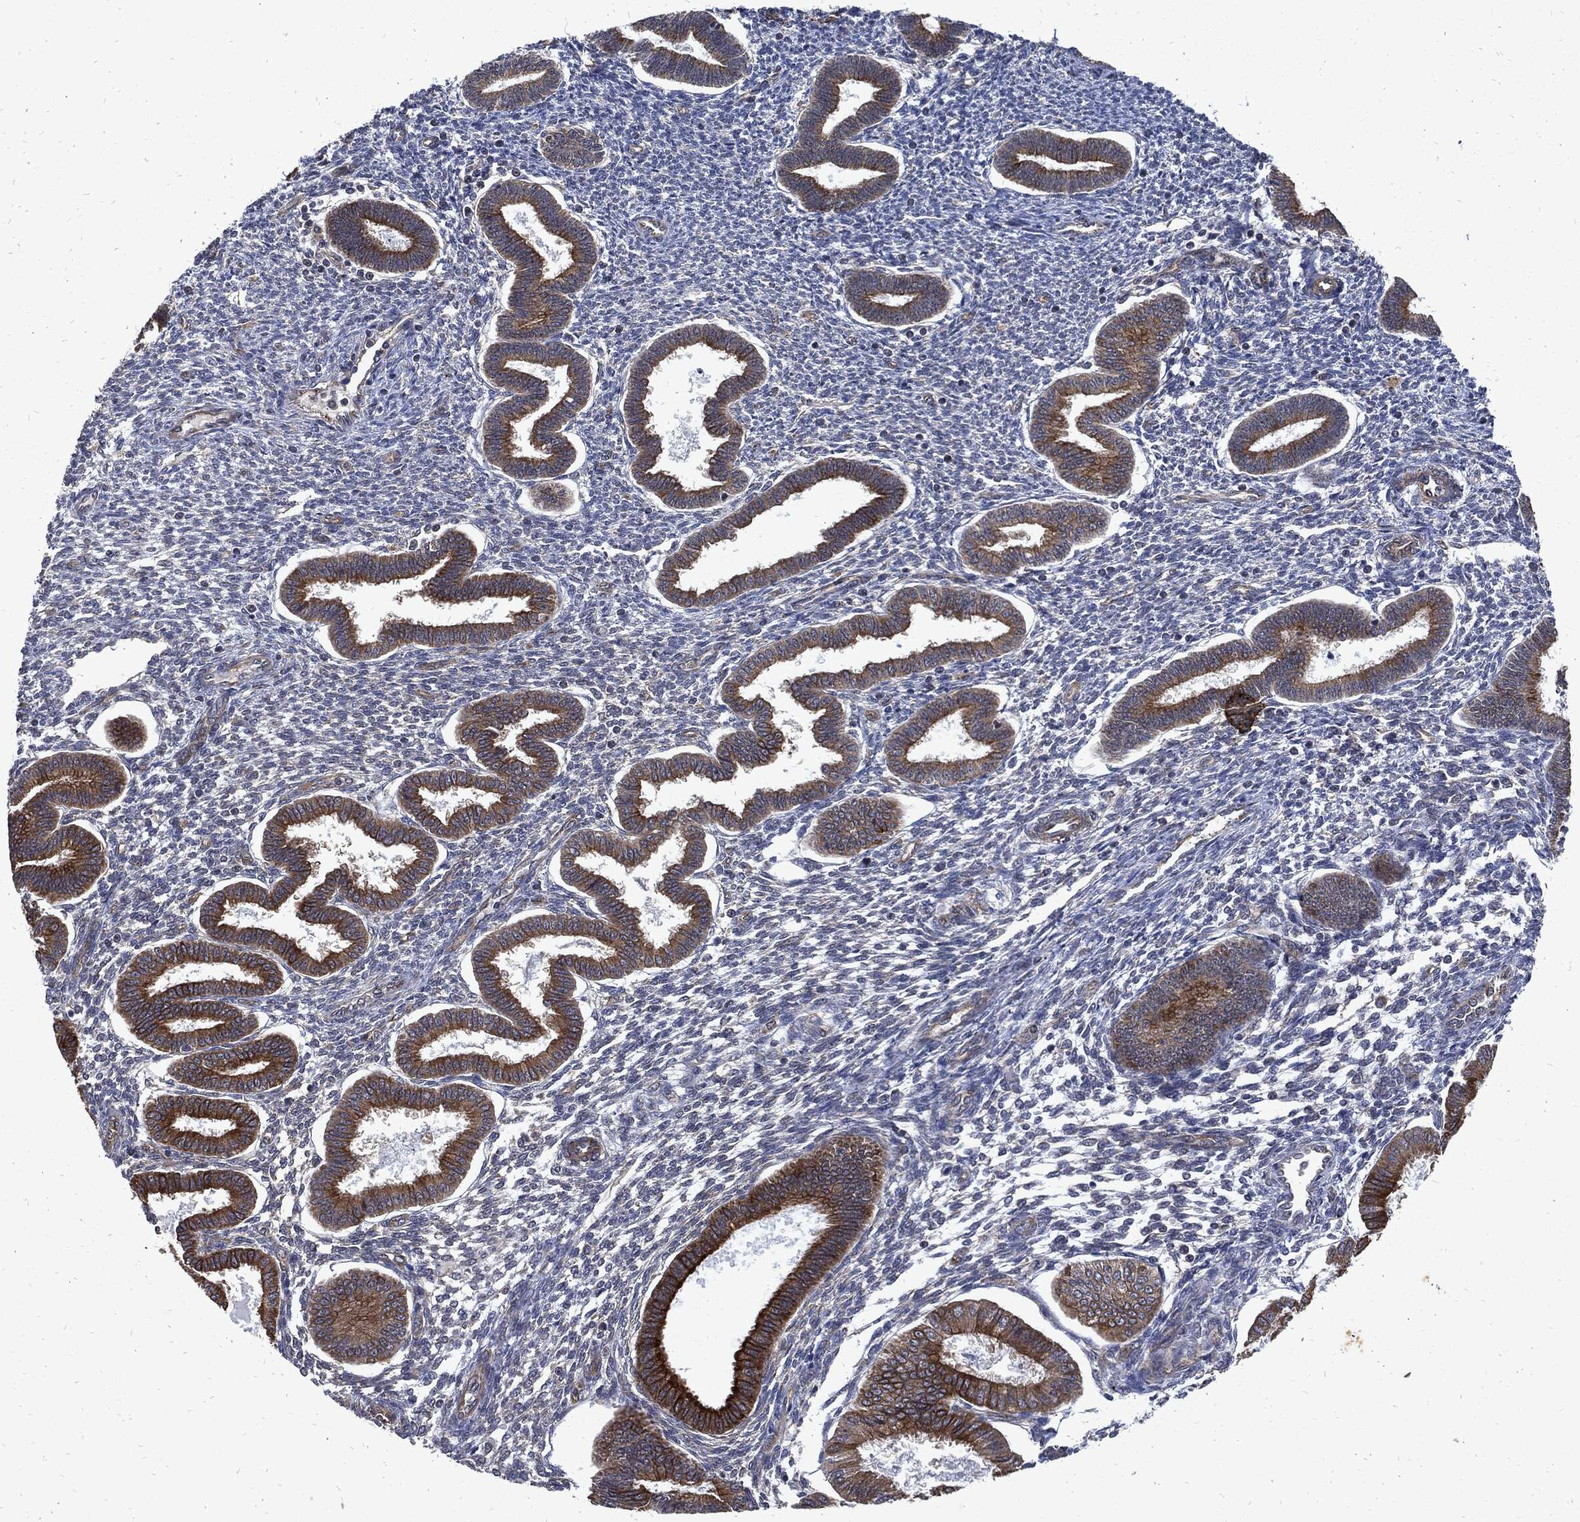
{"staining": {"intensity": "negative", "quantity": "none", "location": "none"}, "tissue": "endometrium", "cell_type": "Cells in endometrial stroma", "image_type": "normal", "snomed": [{"axis": "morphology", "description": "Normal tissue, NOS"}, {"axis": "topography", "description": "Endometrium"}], "caption": "Immunohistochemistry histopathology image of normal human endometrium stained for a protein (brown), which demonstrates no positivity in cells in endometrial stroma. (DAB (3,3'-diaminobenzidine) IHC, high magnification).", "gene": "DCTN1", "patient": {"sex": "female", "age": 43}}